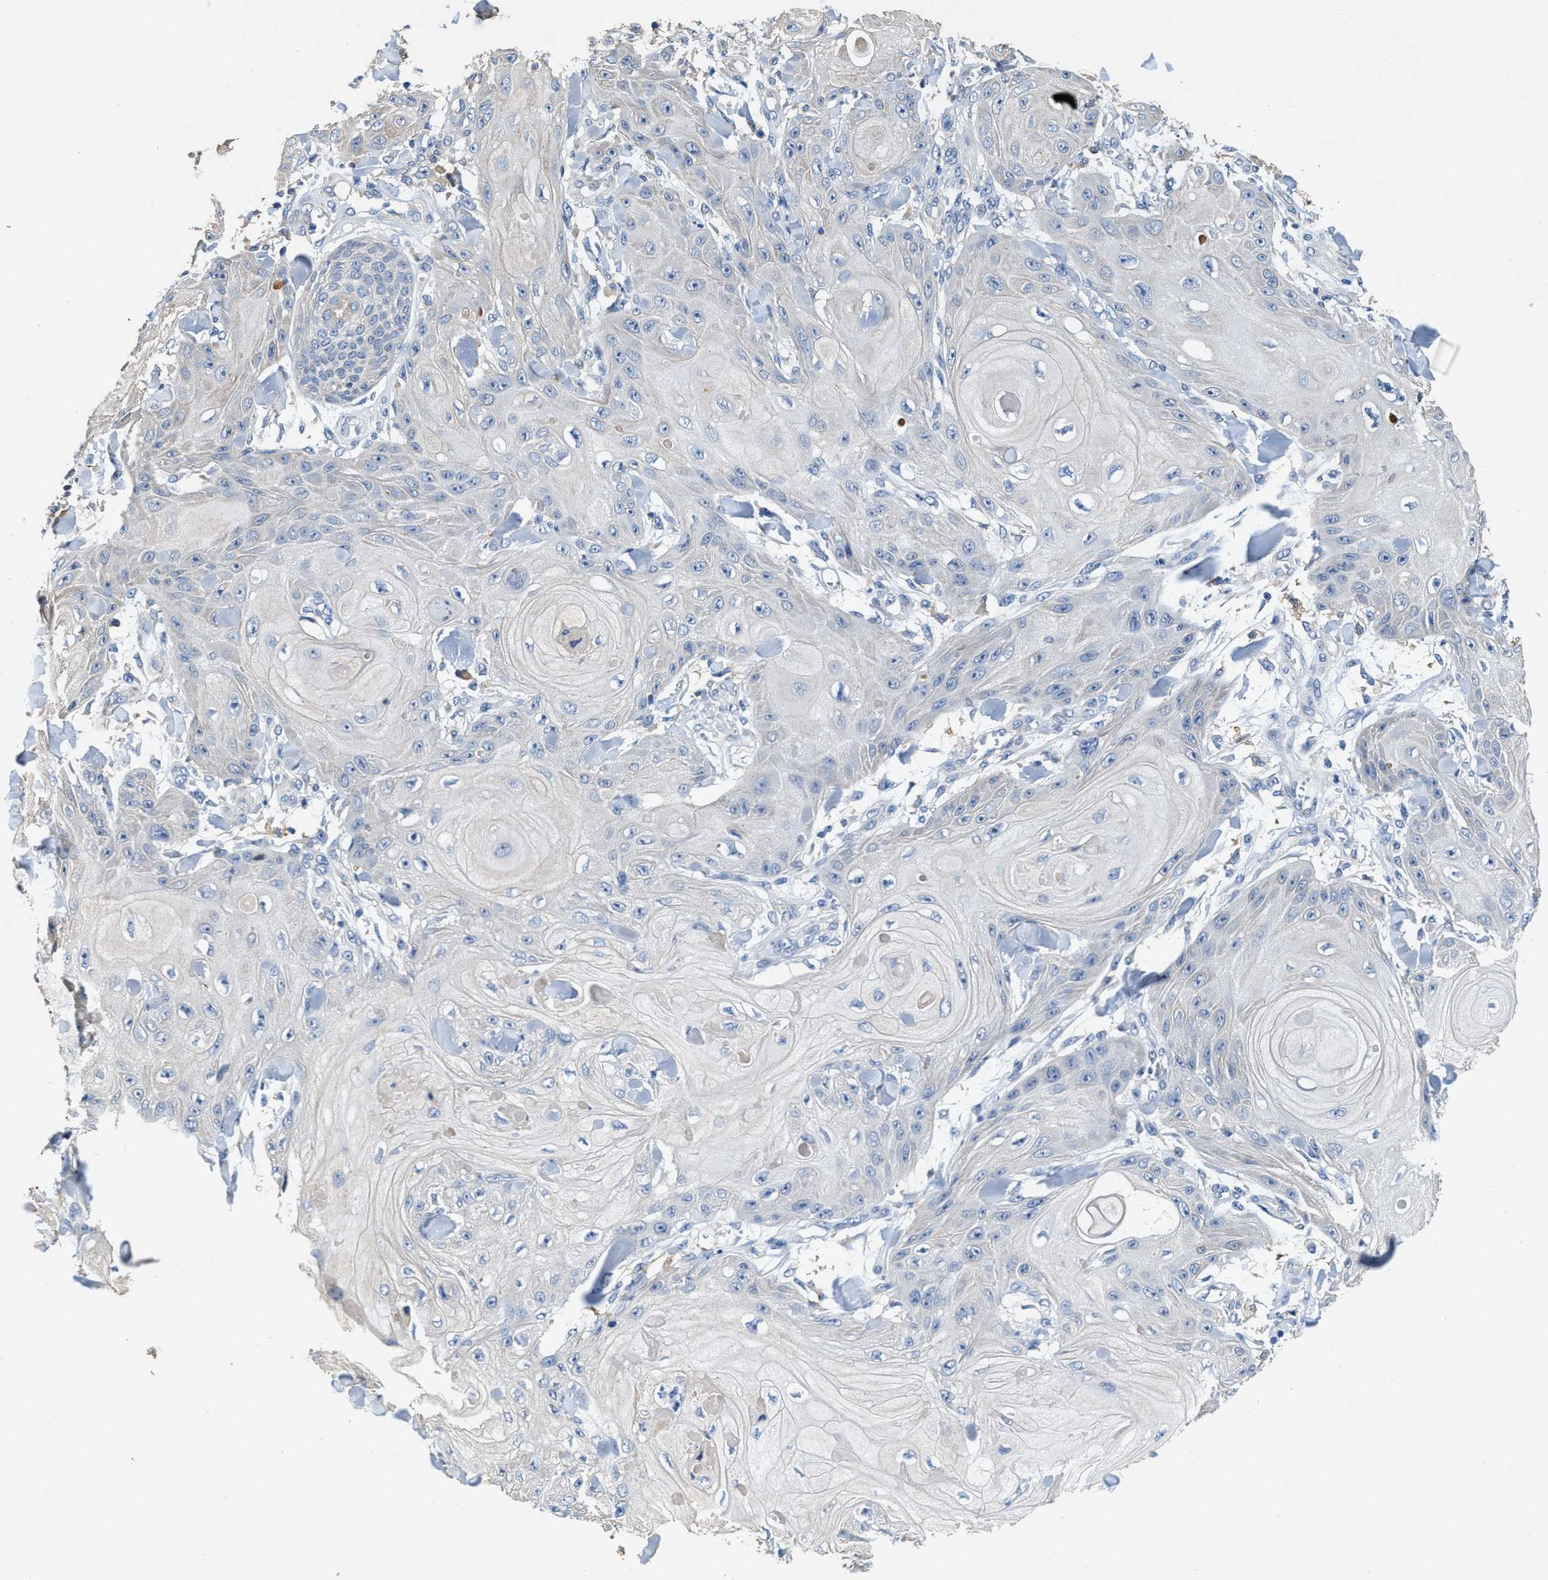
{"staining": {"intensity": "negative", "quantity": "none", "location": "none"}, "tissue": "skin cancer", "cell_type": "Tumor cells", "image_type": "cancer", "snomed": [{"axis": "morphology", "description": "Squamous cell carcinoma, NOS"}, {"axis": "topography", "description": "Skin"}], "caption": "An image of human skin cancer is negative for staining in tumor cells.", "gene": "PEG10", "patient": {"sex": "male", "age": 74}}